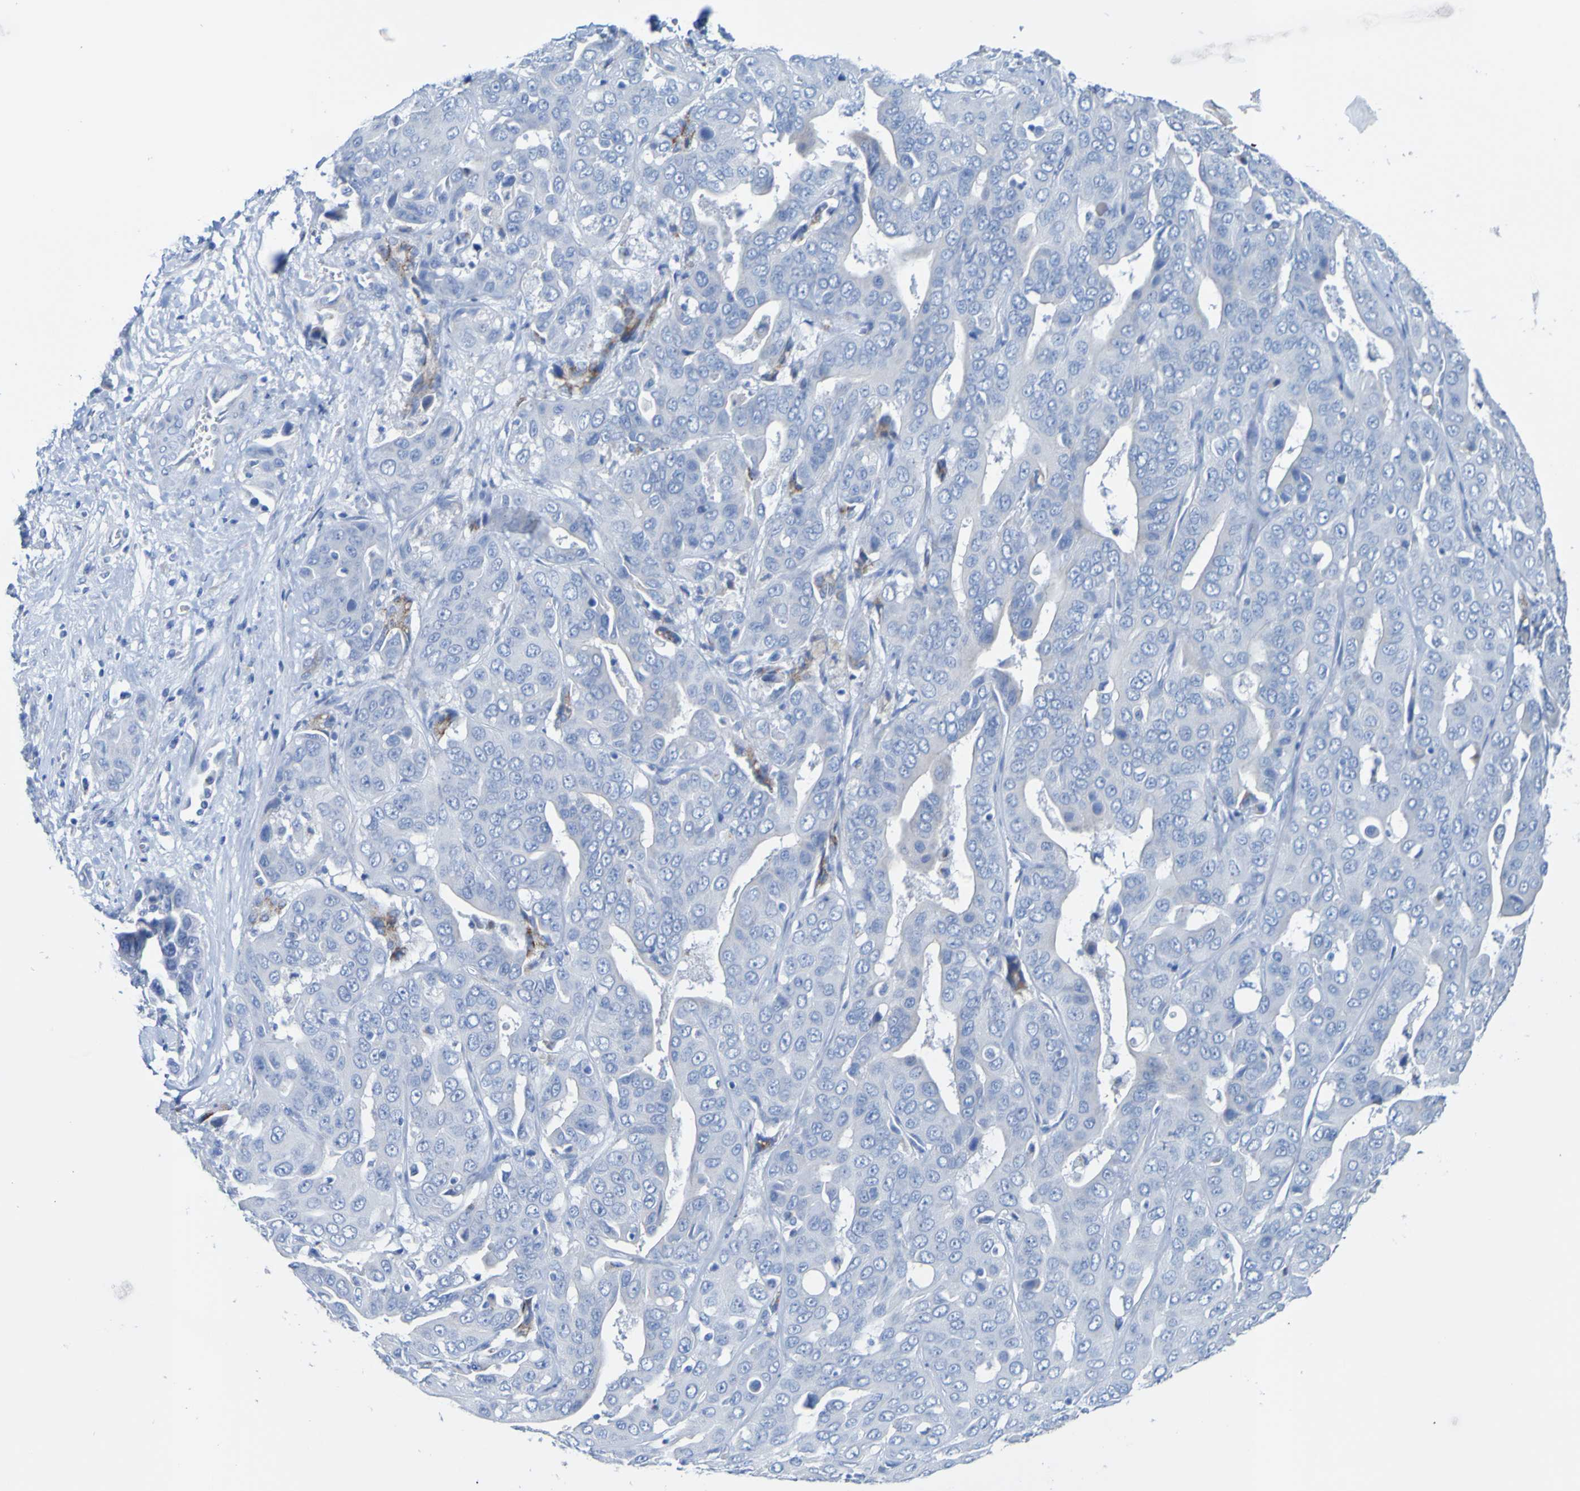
{"staining": {"intensity": "negative", "quantity": "none", "location": "none"}, "tissue": "liver cancer", "cell_type": "Tumor cells", "image_type": "cancer", "snomed": [{"axis": "morphology", "description": "Cholangiocarcinoma"}, {"axis": "topography", "description": "Liver"}], "caption": "Photomicrograph shows no protein positivity in tumor cells of cholangiocarcinoma (liver) tissue.", "gene": "ACMSD", "patient": {"sex": "female", "age": 52}}